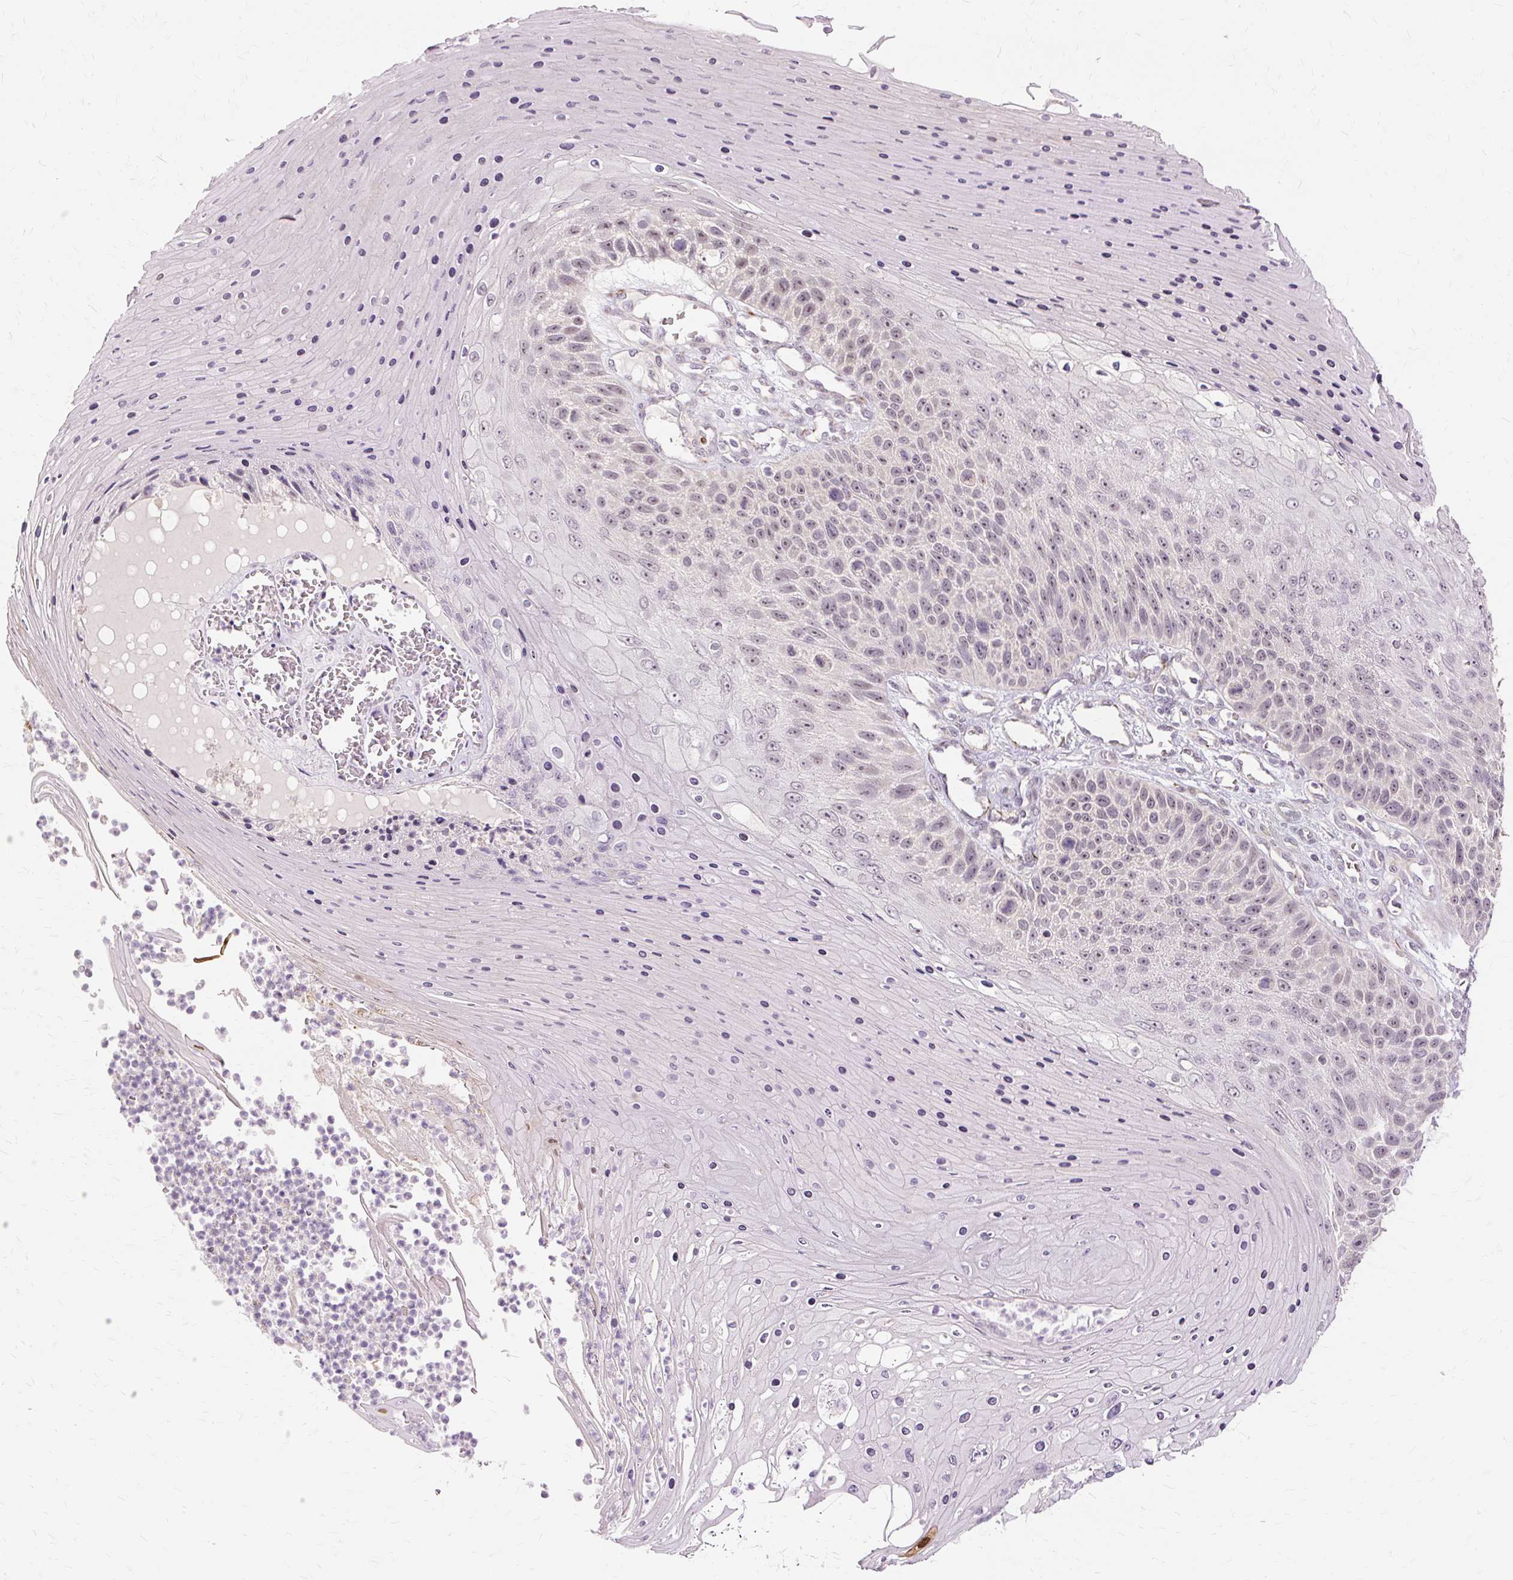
{"staining": {"intensity": "weak", "quantity": "25%-75%", "location": "nuclear"}, "tissue": "skin cancer", "cell_type": "Tumor cells", "image_type": "cancer", "snomed": [{"axis": "morphology", "description": "Squamous cell carcinoma, NOS"}, {"axis": "topography", "description": "Skin"}], "caption": "Weak nuclear protein expression is seen in approximately 25%-75% of tumor cells in skin cancer (squamous cell carcinoma). The staining was performed using DAB (3,3'-diaminobenzidine), with brown indicating positive protein expression. Nuclei are stained blue with hematoxylin.", "gene": "MMACHC", "patient": {"sex": "female", "age": 88}}